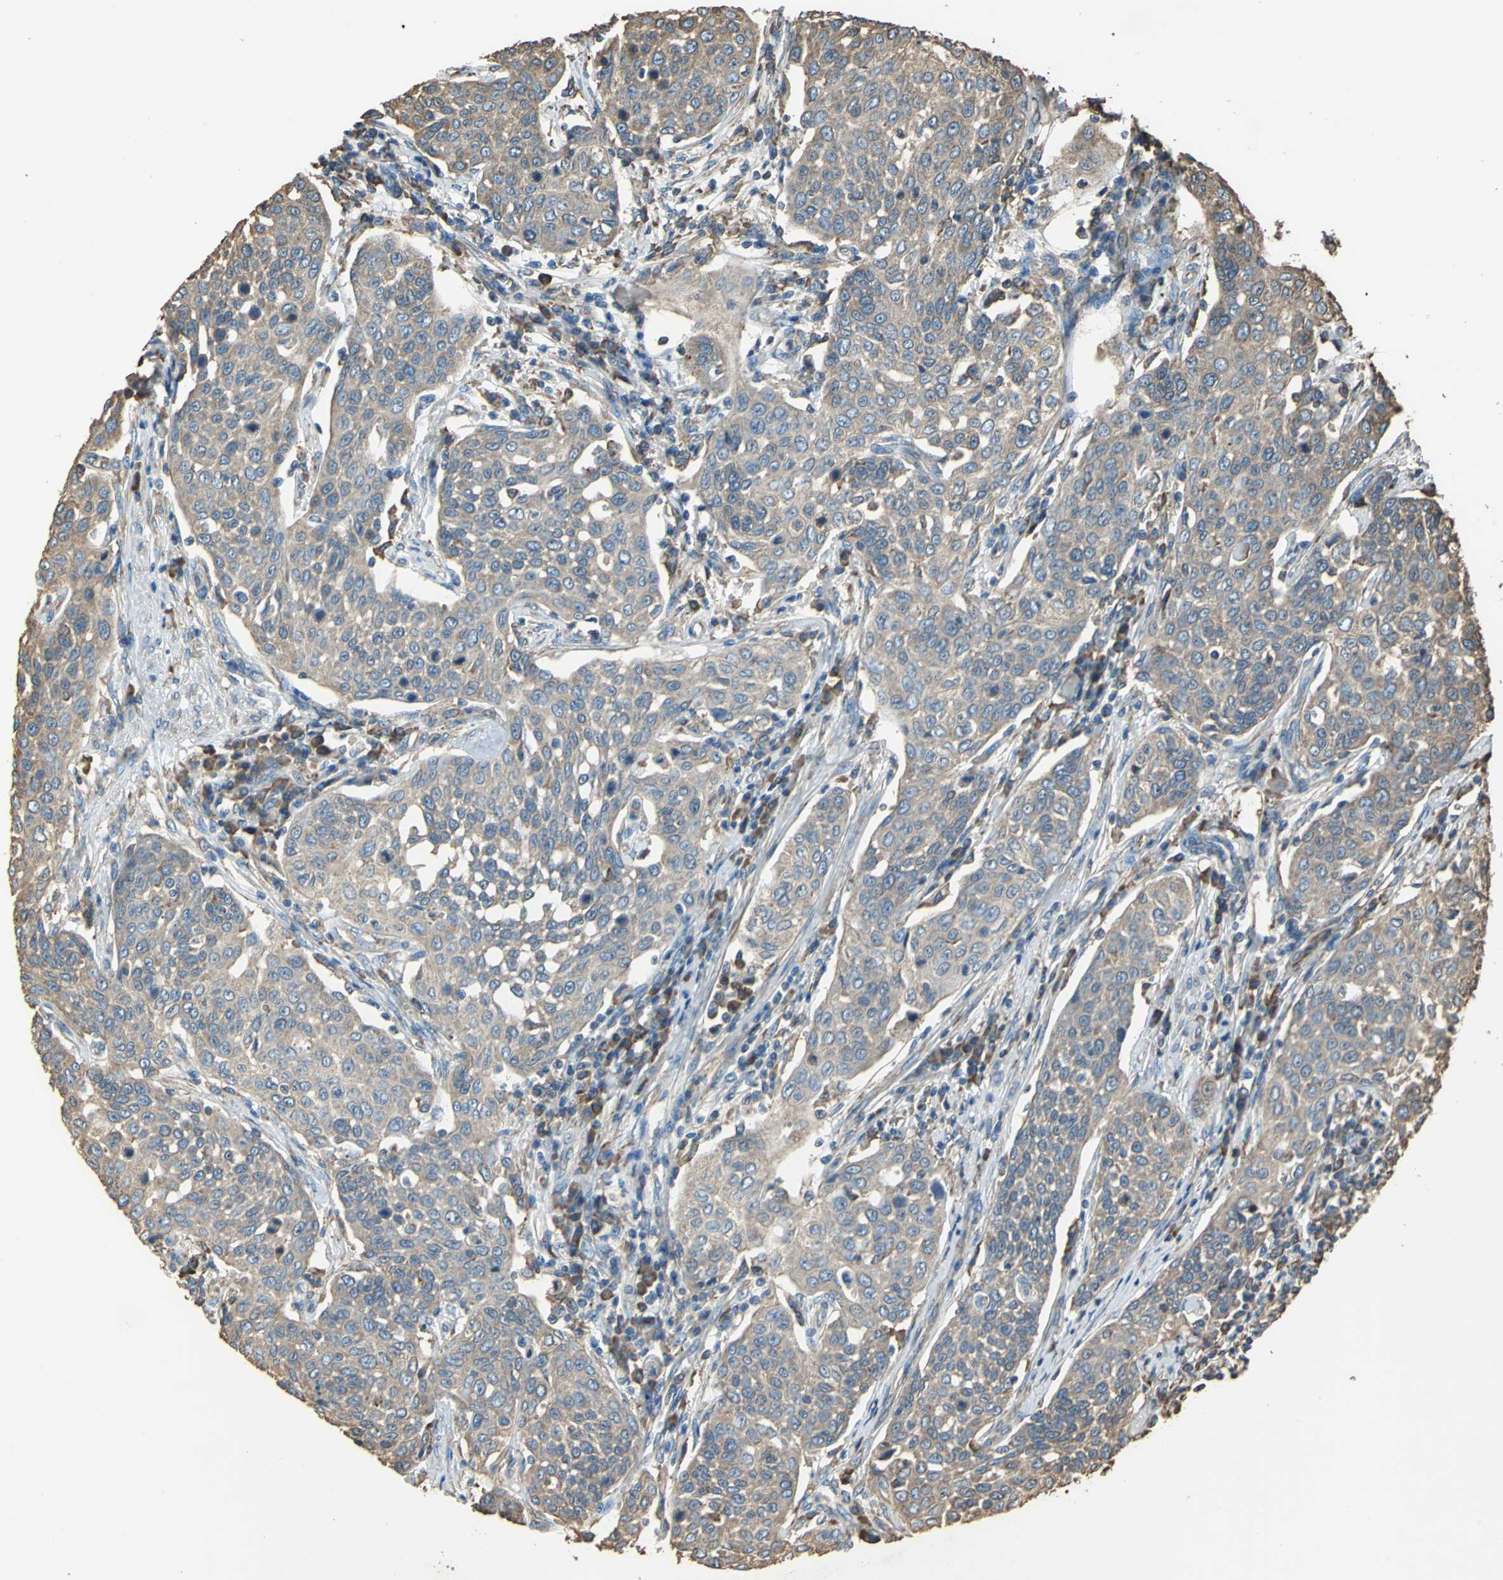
{"staining": {"intensity": "moderate", "quantity": ">75%", "location": "cytoplasmic/membranous"}, "tissue": "cervical cancer", "cell_type": "Tumor cells", "image_type": "cancer", "snomed": [{"axis": "morphology", "description": "Squamous cell carcinoma, NOS"}, {"axis": "topography", "description": "Cervix"}], "caption": "The histopathology image displays immunohistochemical staining of cervical cancer. There is moderate cytoplasmic/membranous expression is seen in about >75% of tumor cells. (Brightfield microscopy of DAB IHC at high magnification).", "gene": "GPANK1", "patient": {"sex": "female", "age": 34}}